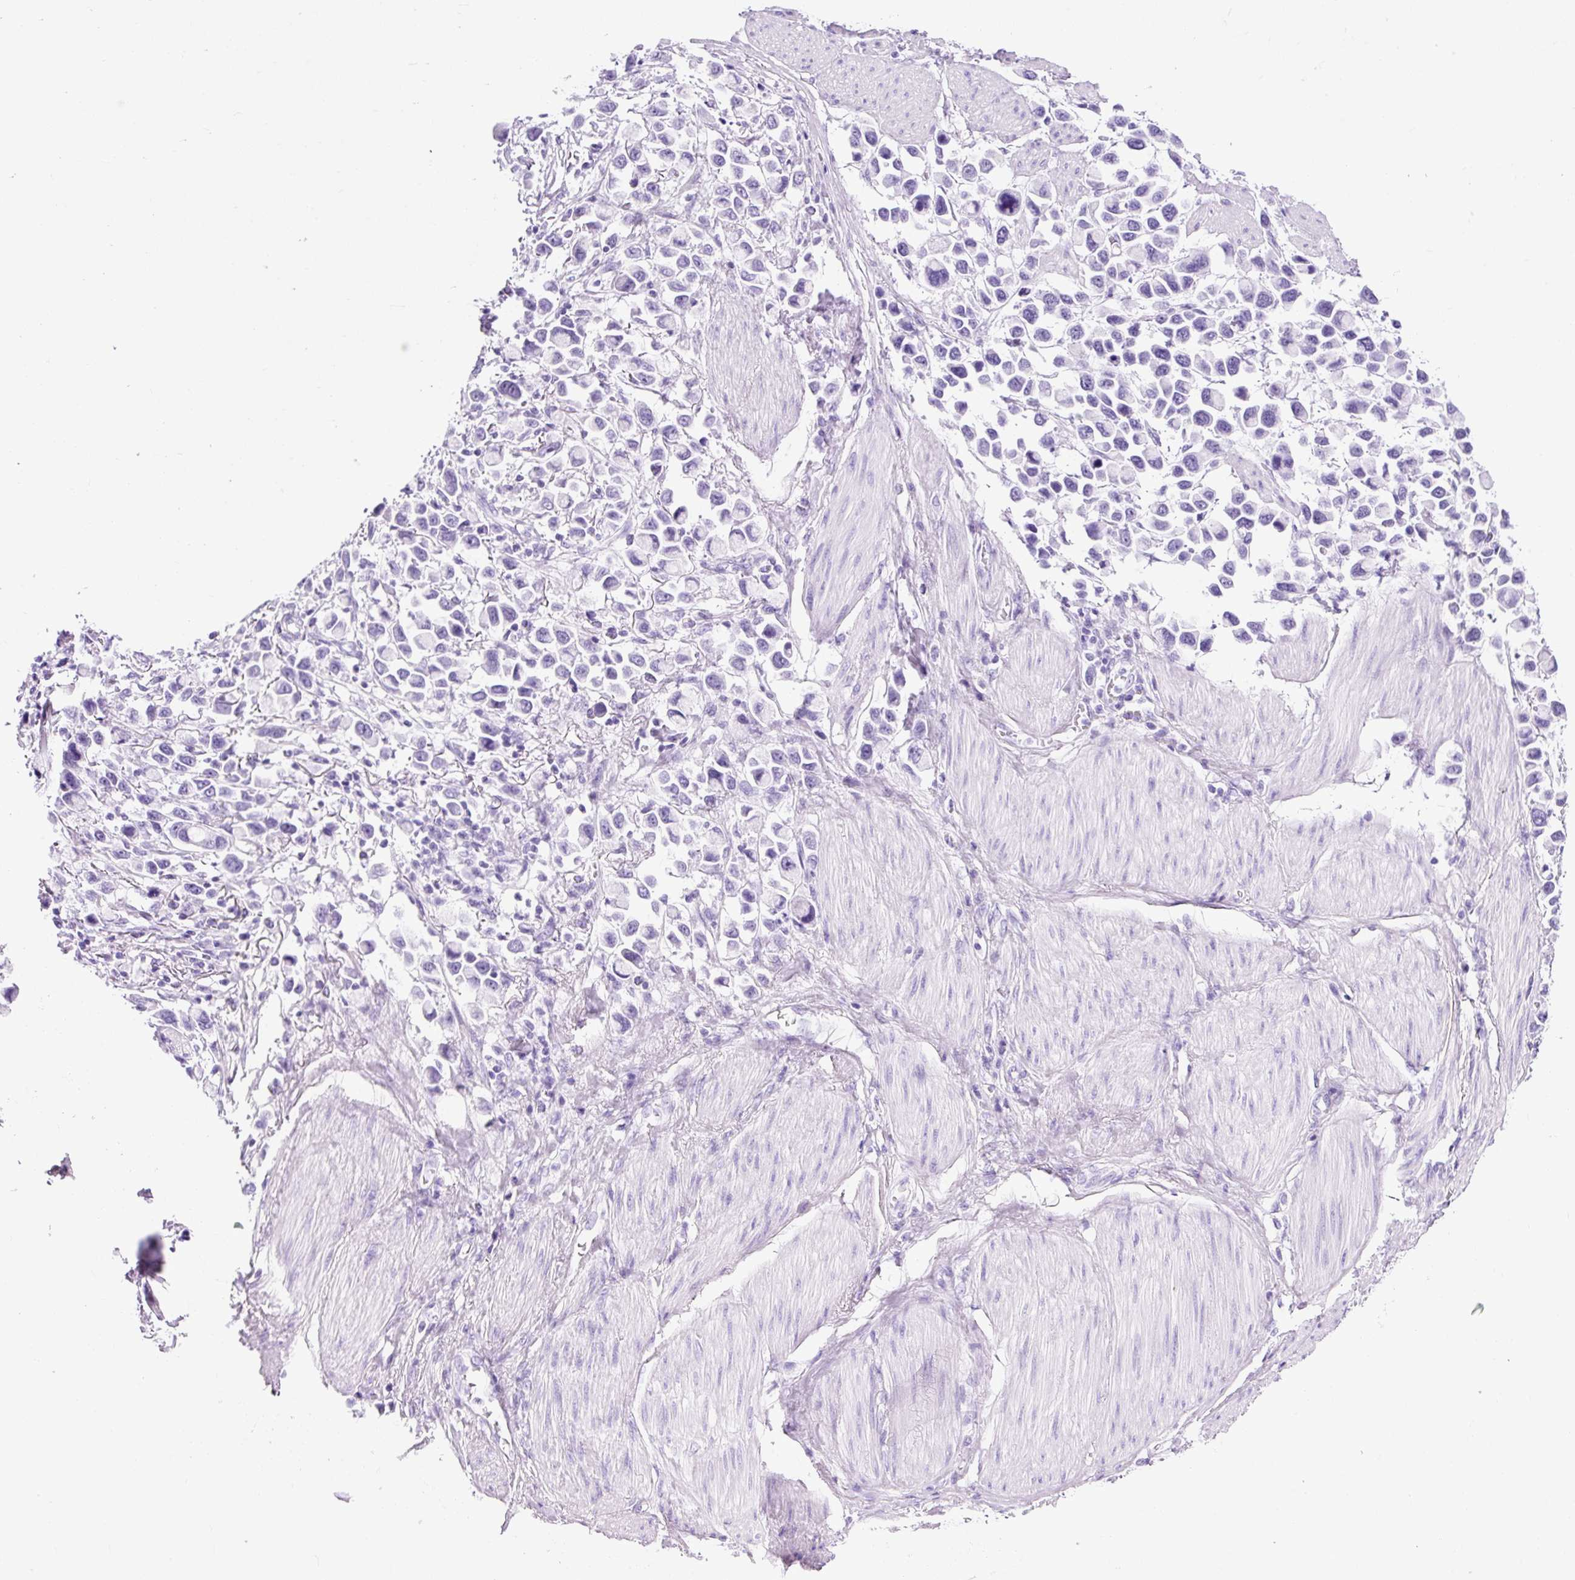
{"staining": {"intensity": "negative", "quantity": "none", "location": "none"}, "tissue": "stomach cancer", "cell_type": "Tumor cells", "image_type": "cancer", "snomed": [{"axis": "morphology", "description": "Adenocarcinoma, NOS"}, {"axis": "topography", "description": "Stomach"}], "caption": "Tumor cells are negative for protein expression in human adenocarcinoma (stomach).", "gene": "PDIA2", "patient": {"sex": "female", "age": 81}}